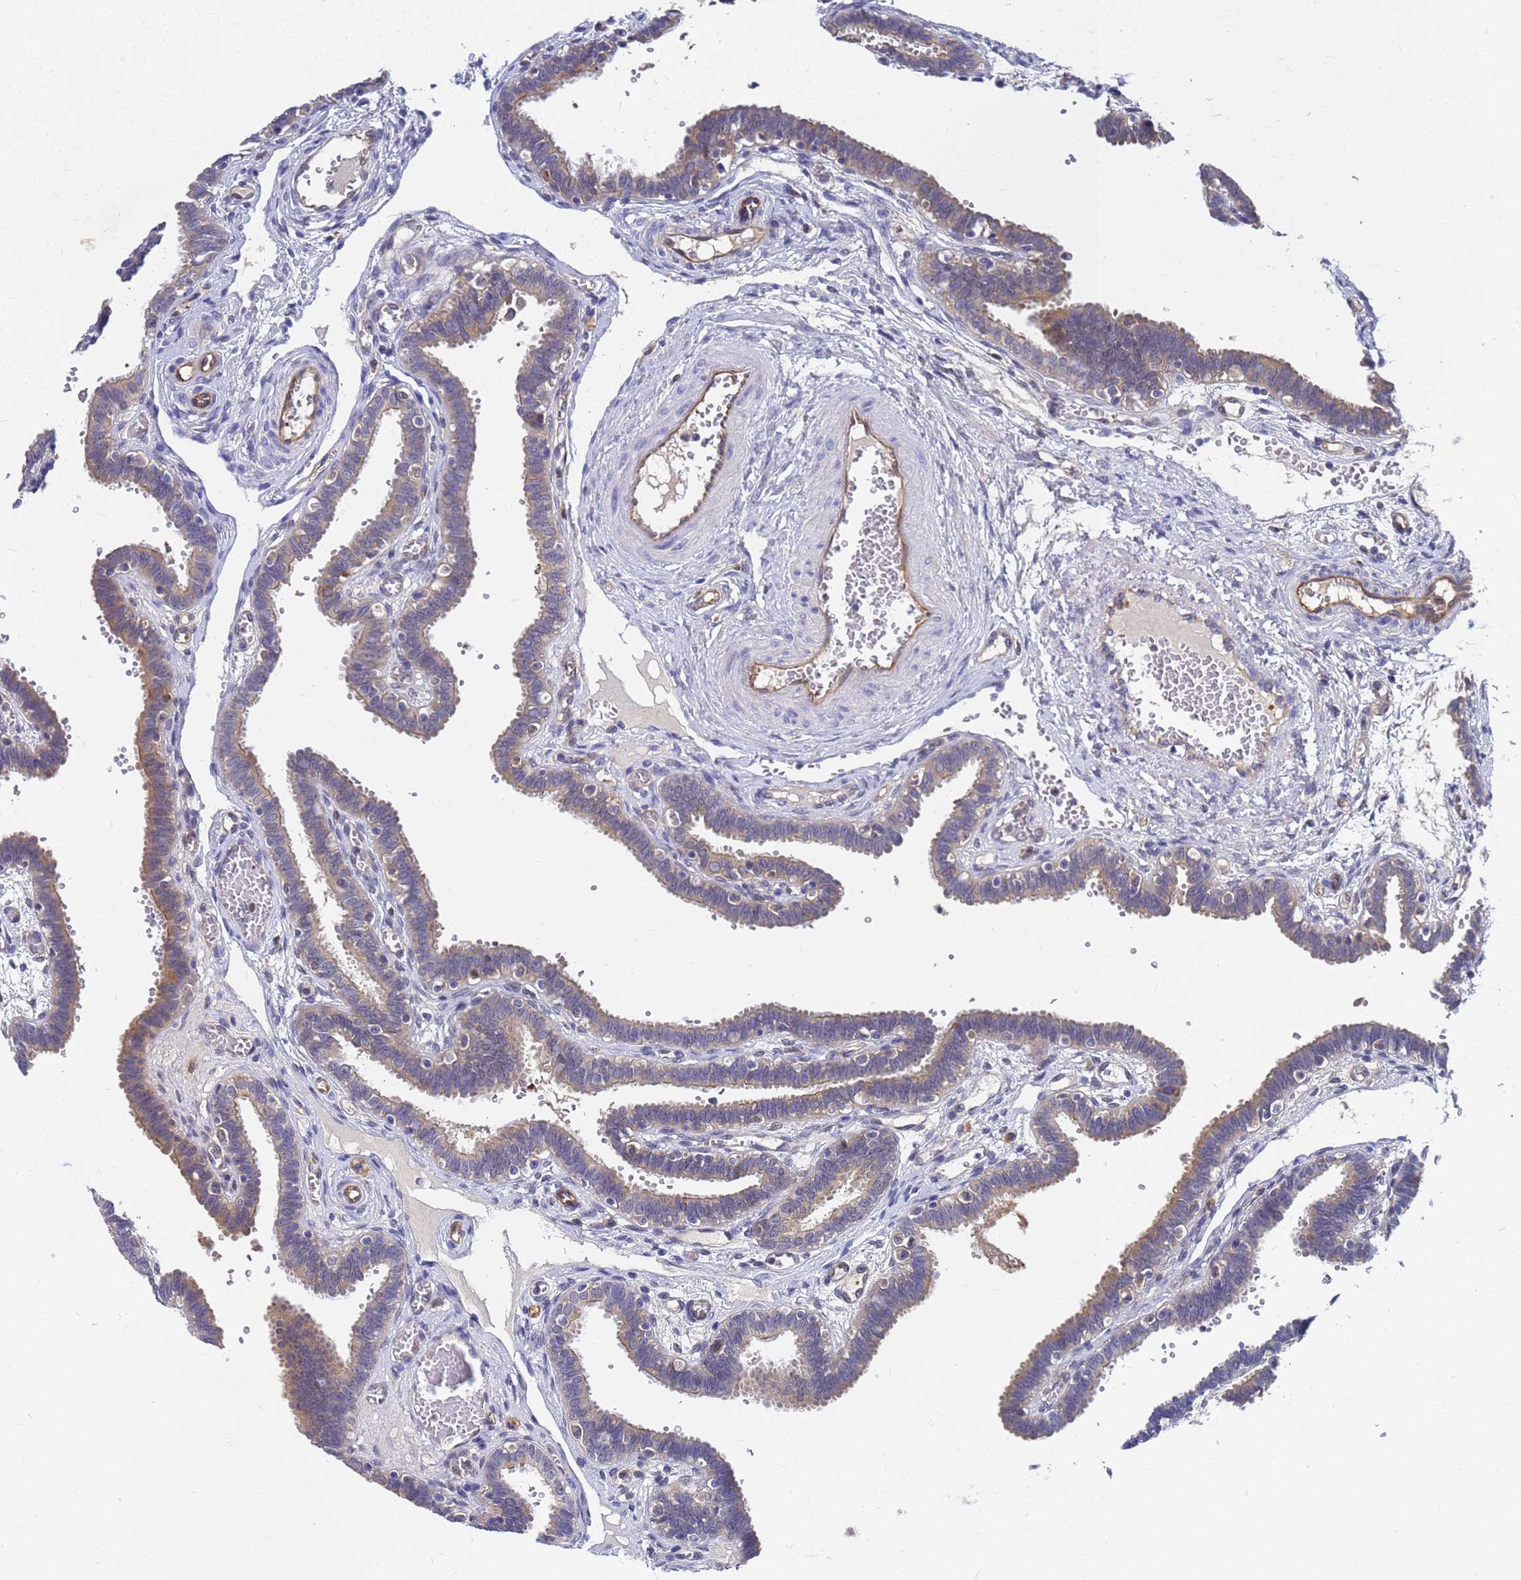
{"staining": {"intensity": "weak", "quantity": "25%-75%", "location": "cytoplasmic/membranous"}, "tissue": "fallopian tube", "cell_type": "Glandular cells", "image_type": "normal", "snomed": [{"axis": "morphology", "description": "Normal tissue, NOS"}, {"axis": "topography", "description": "Fallopian tube"}, {"axis": "topography", "description": "Placenta"}], "caption": "Protein staining of unremarkable fallopian tube exhibits weak cytoplasmic/membranous expression in about 25%-75% of glandular cells. (DAB (3,3'-diaminobenzidine) = brown stain, brightfield microscopy at high magnification).", "gene": "SLC35E2B", "patient": {"sex": "female", "age": 32}}